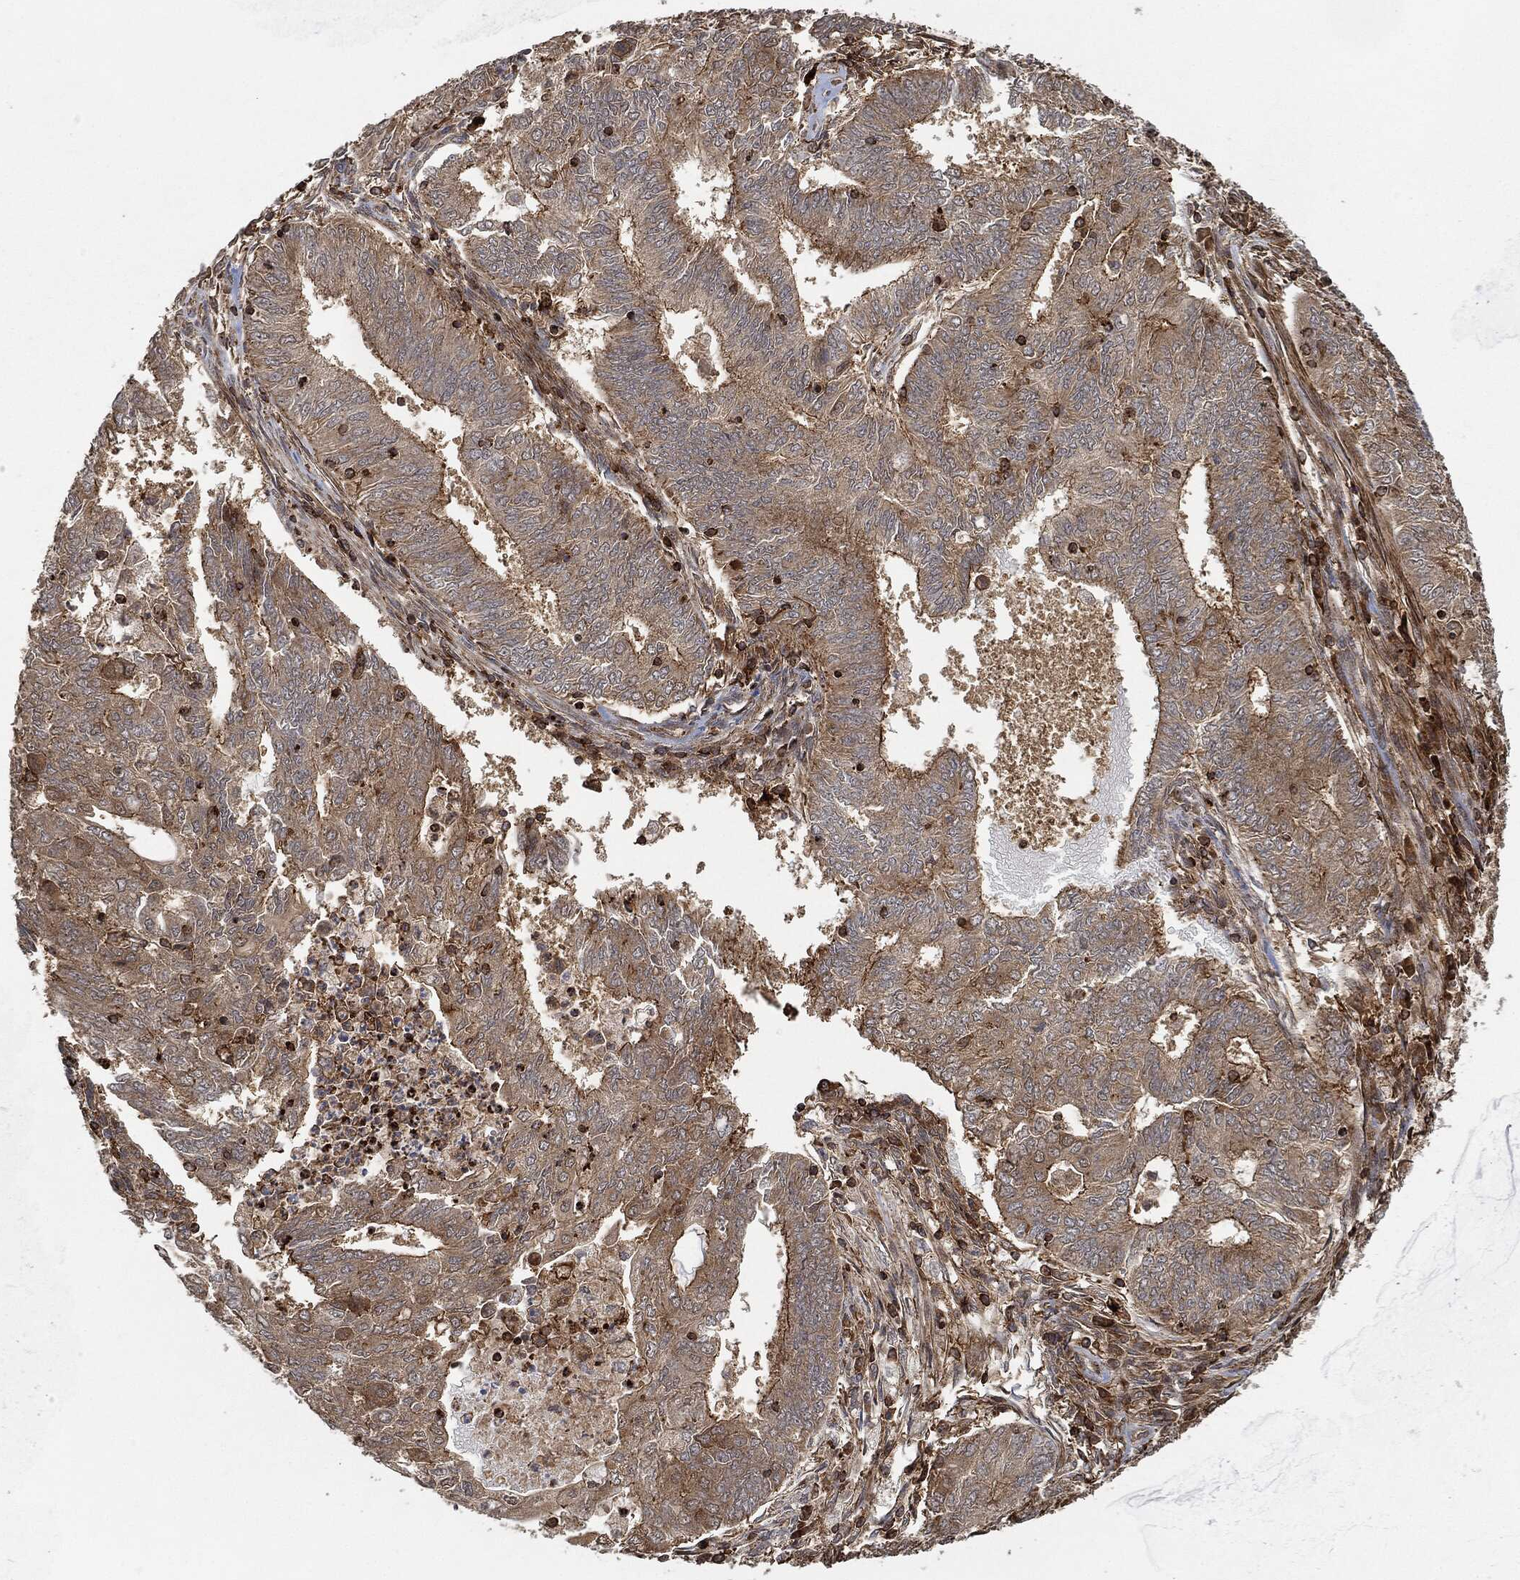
{"staining": {"intensity": "strong", "quantity": "25%-75%", "location": "cytoplasmic/membranous"}, "tissue": "endometrial cancer", "cell_type": "Tumor cells", "image_type": "cancer", "snomed": [{"axis": "morphology", "description": "Adenocarcinoma, NOS"}, {"axis": "topography", "description": "Endometrium"}], "caption": "A micrograph of human endometrial cancer (adenocarcinoma) stained for a protein exhibits strong cytoplasmic/membranous brown staining in tumor cells.", "gene": "TPT1", "patient": {"sex": "female", "age": 62}}